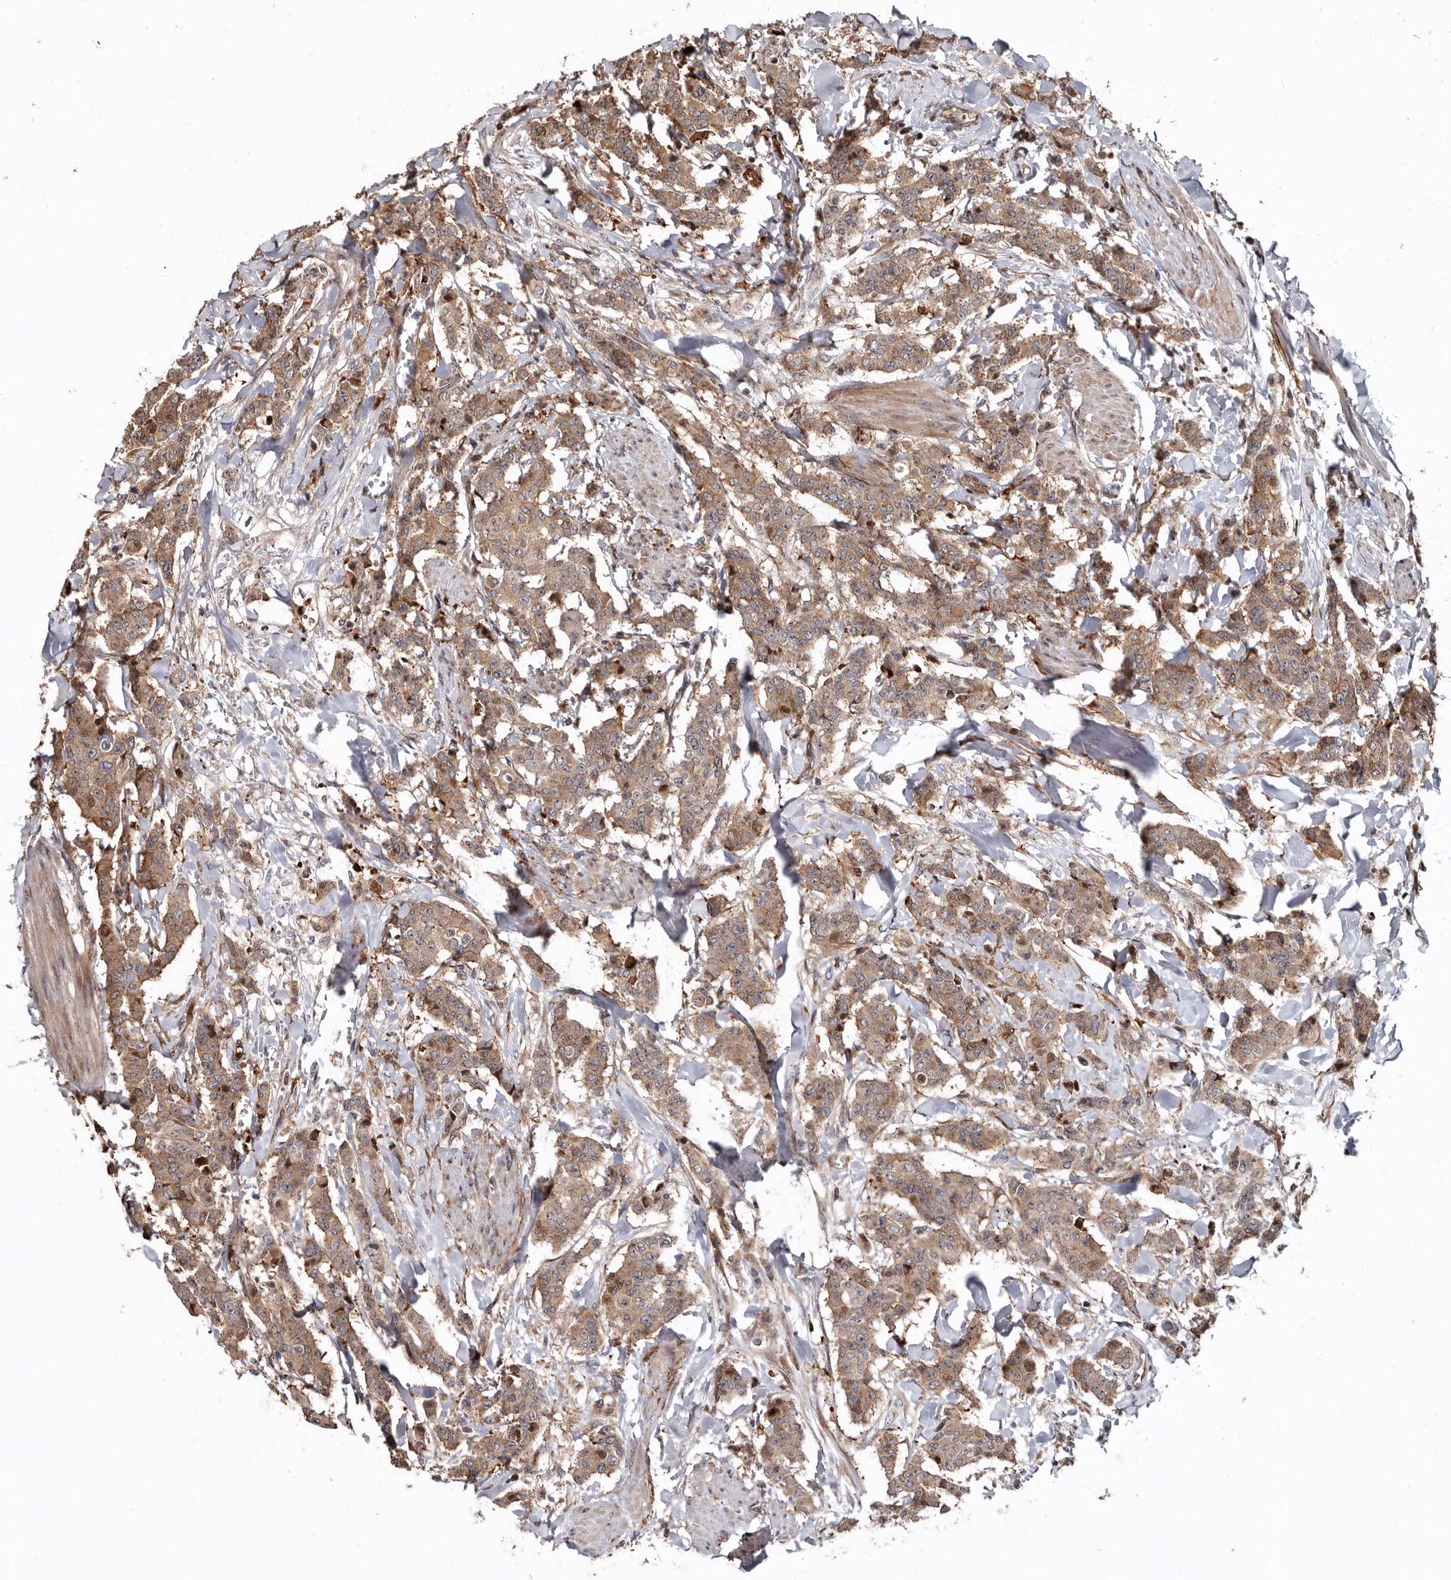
{"staining": {"intensity": "moderate", "quantity": ">75%", "location": "cytoplasmic/membranous"}, "tissue": "breast cancer", "cell_type": "Tumor cells", "image_type": "cancer", "snomed": [{"axis": "morphology", "description": "Duct carcinoma"}, {"axis": "topography", "description": "Breast"}], "caption": "Protein staining exhibits moderate cytoplasmic/membranous expression in about >75% of tumor cells in breast invasive ductal carcinoma. (IHC, brightfield microscopy, high magnification).", "gene": "WEE2", "patient": {"sex": "female", "age": 40}}